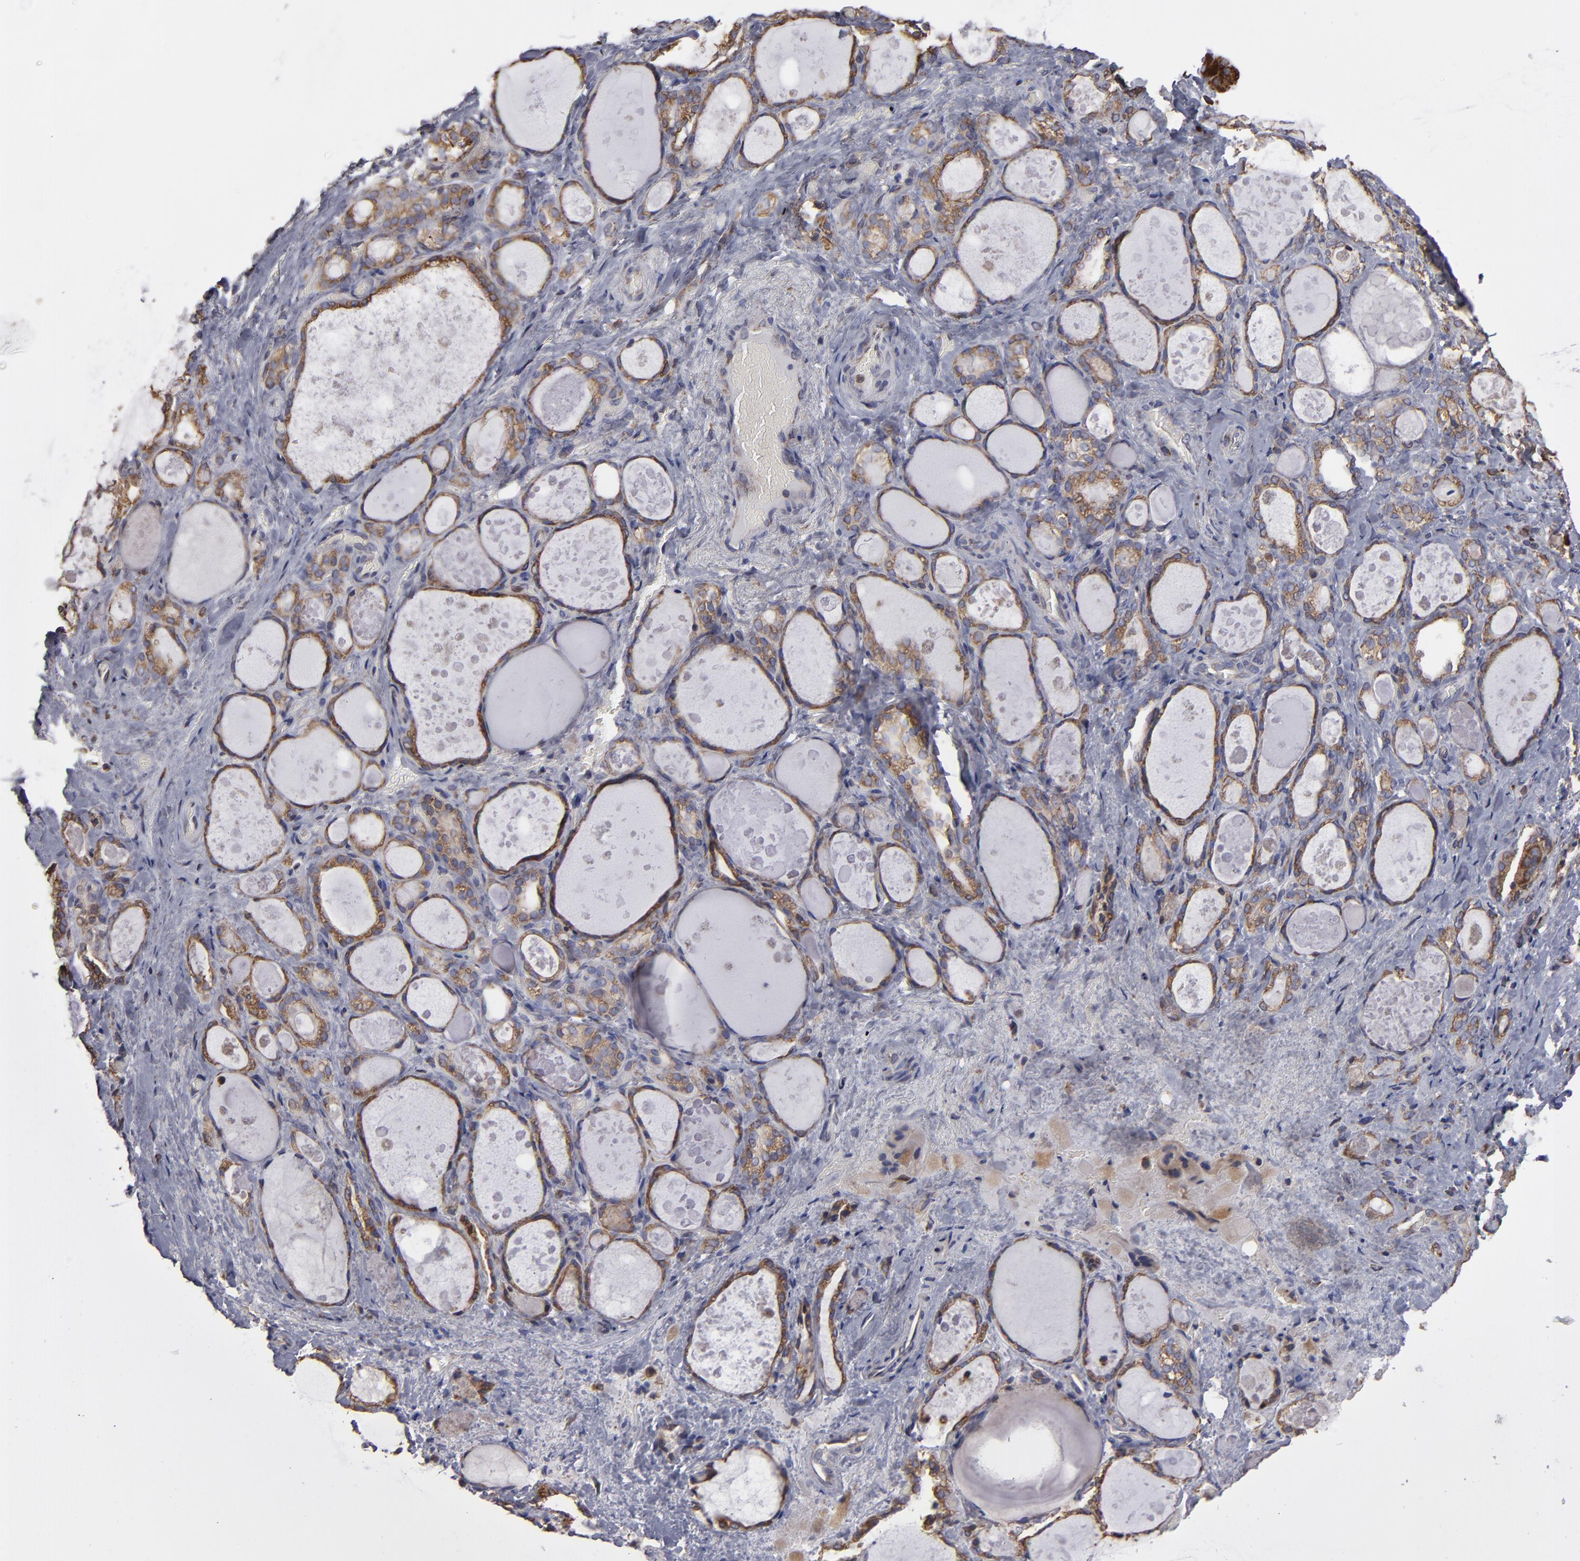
{"staining": {"intensity": "moderate", "quantity": ">75%", "location": "cytoplasmic/membranous"}, "tissue": "thyroid gland", "cell_type": "Glandular cells", "image_type": "normal", "snomed": [{"axis": "morphology", "description": "Normal tissue, NOS"}, {"axis": "topography", "description": "Thyroid gland"}], "caption": "Moderate cytoplasmic/membranous staining for a protein is seen in about >75% of glandular cells of benign thyroid gland using immunohistochemistry (IHC).", "gene": "SND1", "patient": {"sex": "female", "age": 75}}